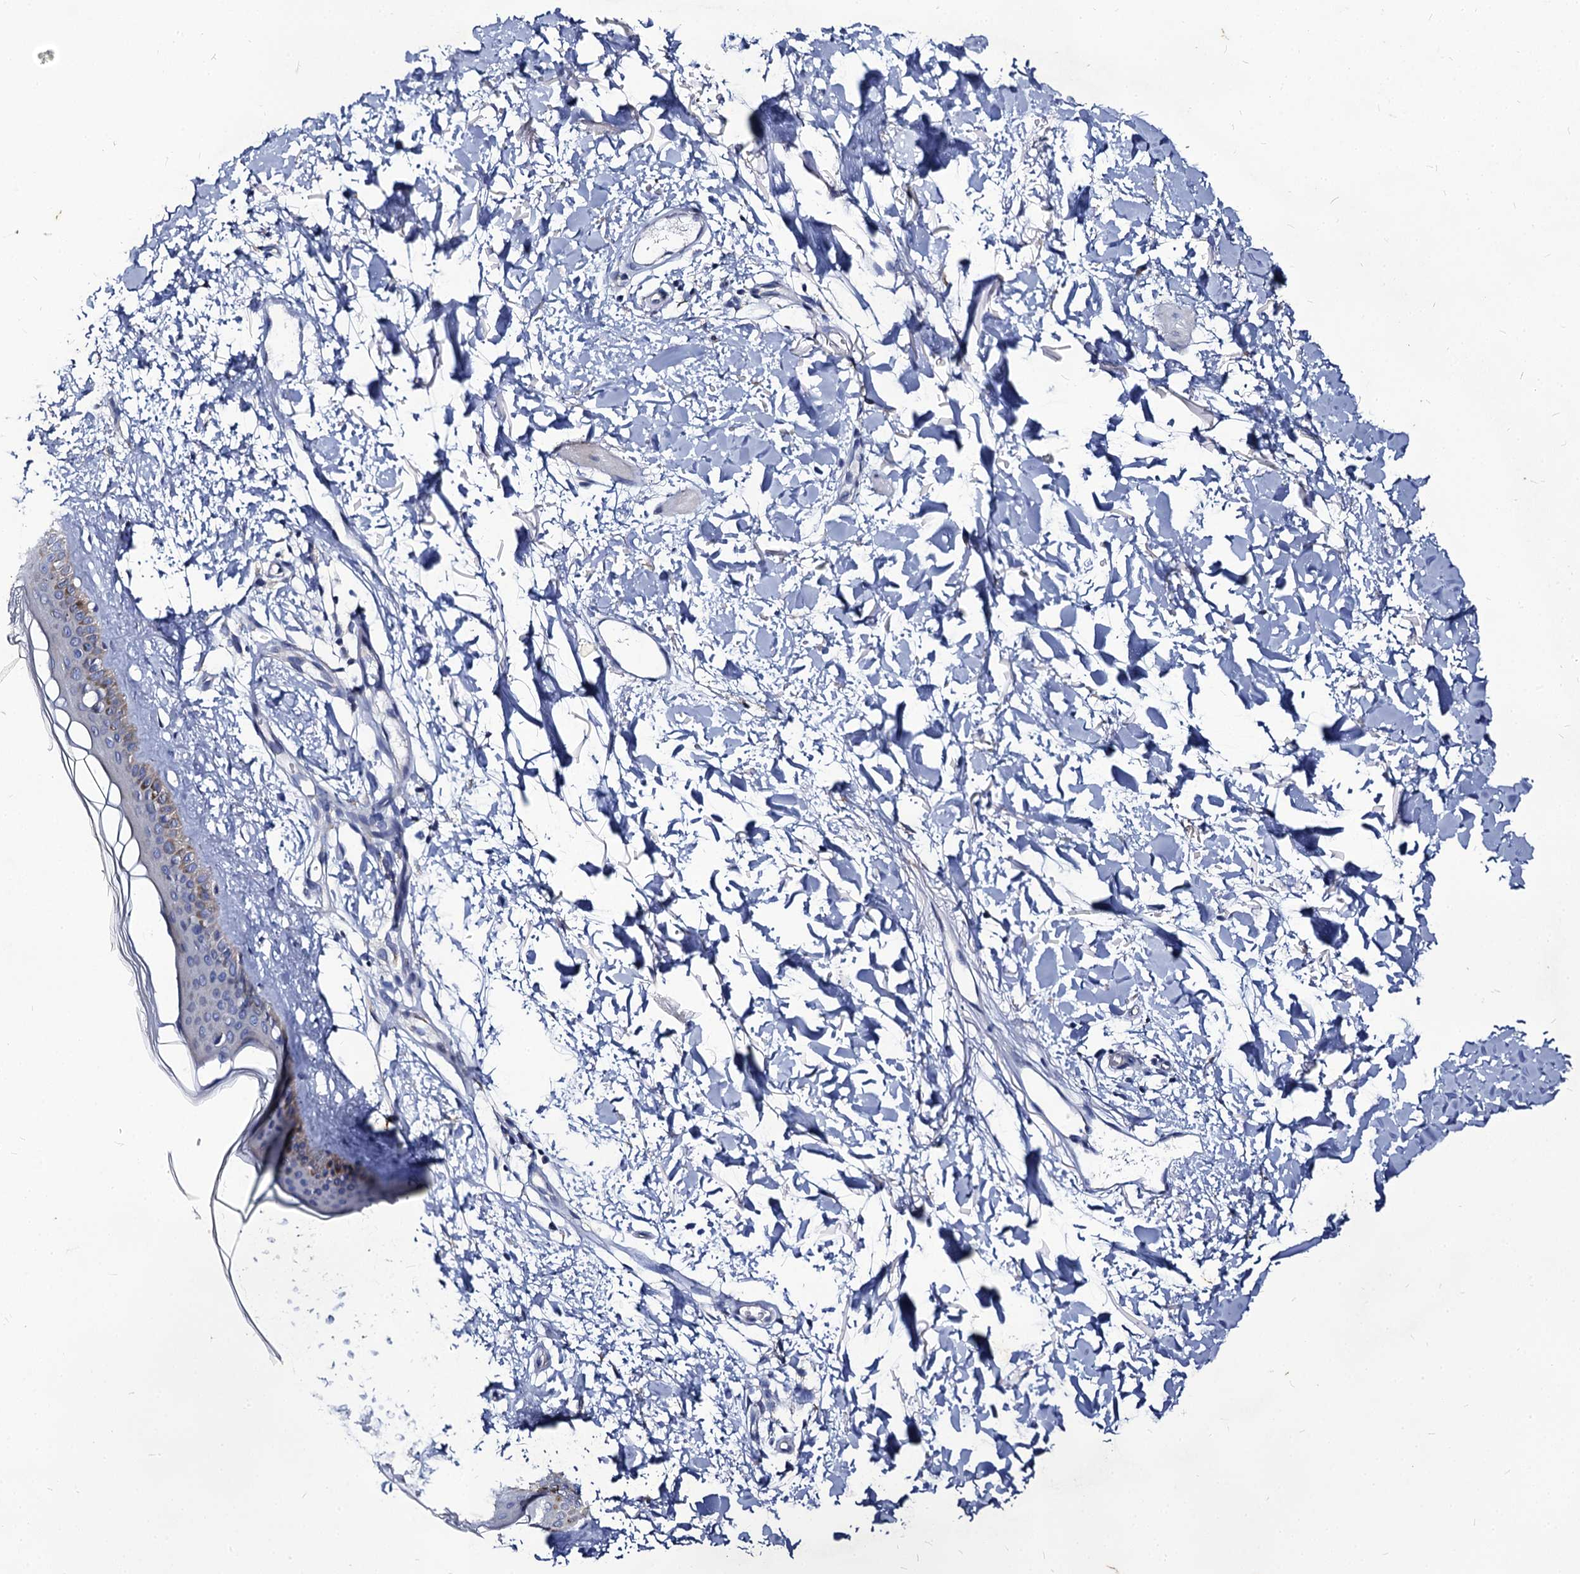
{"staining": {"intensity": "negative", "quantity": "none", "location": "none"}, "tissue": "skin", "cell_type": "Fibroblasts", "image_type": "normal", "snomed": [{"axis": "morphology", "description": "Normal tissue, NOS"}, {"axis": "topography", "description": "Skin"}], "caption": "This is an immunohistochemistry histopathology image of unremarkable human skin. There is no positivity in fibroblasts.", "gene": "PANX2", "patient": {"sex": "female", "age": 58}}